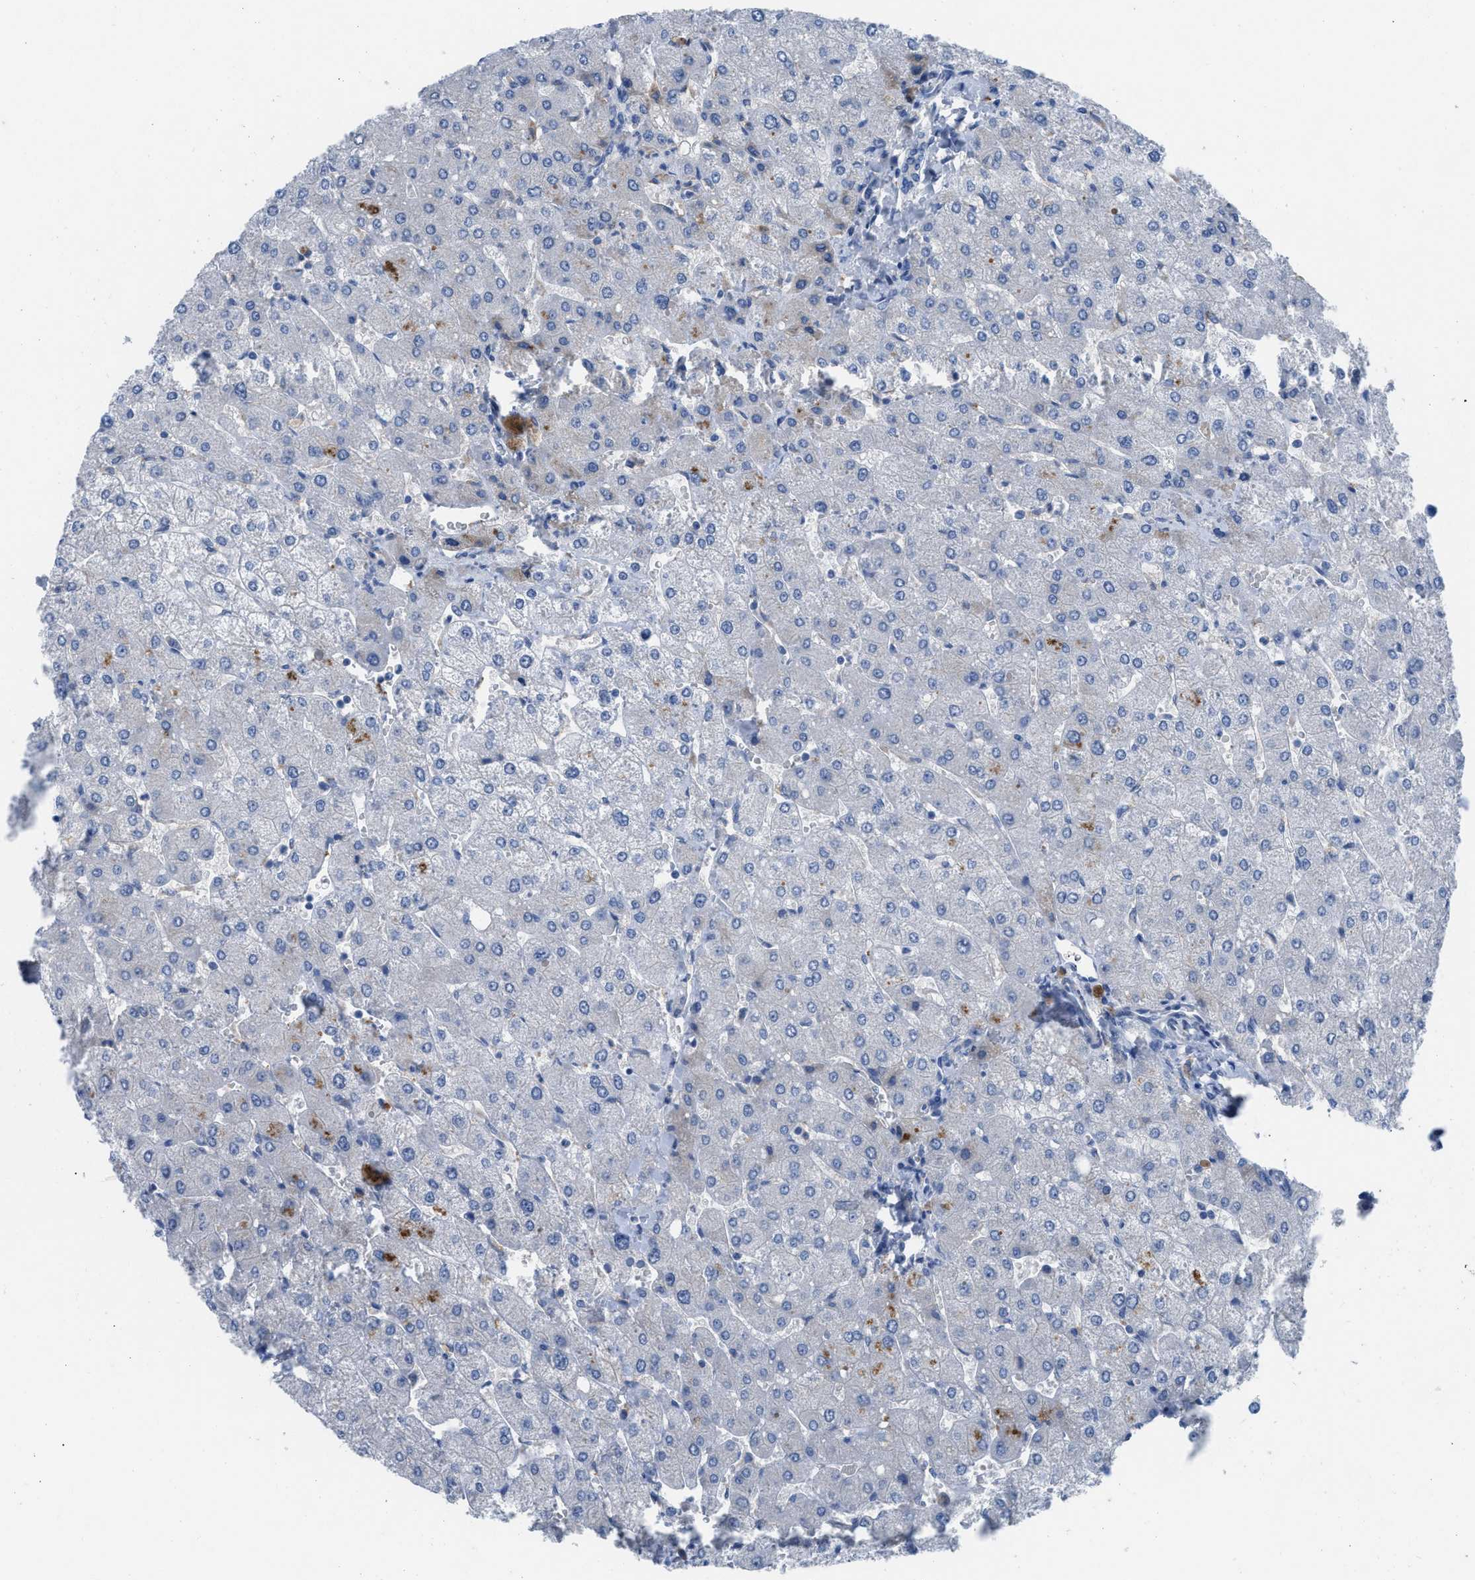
{"staining": {"intensity": "negative", "quantity": "none", "location": "none"}, "tissue": "liver", "cell_type": "Cholangiocytes", "image_type": "normal", "snomed": [{"axis": "morphology", "description": "Normal tissue, NOS"}, {"axis": "topography", "description": "Liver"}], "caption": "This is an immunohistochemistry micrograph of unremarkable human liver. There is no staining in cholangiocytes.", "gene": "HPX", "patient": {"sex": "male", "age": 55}}